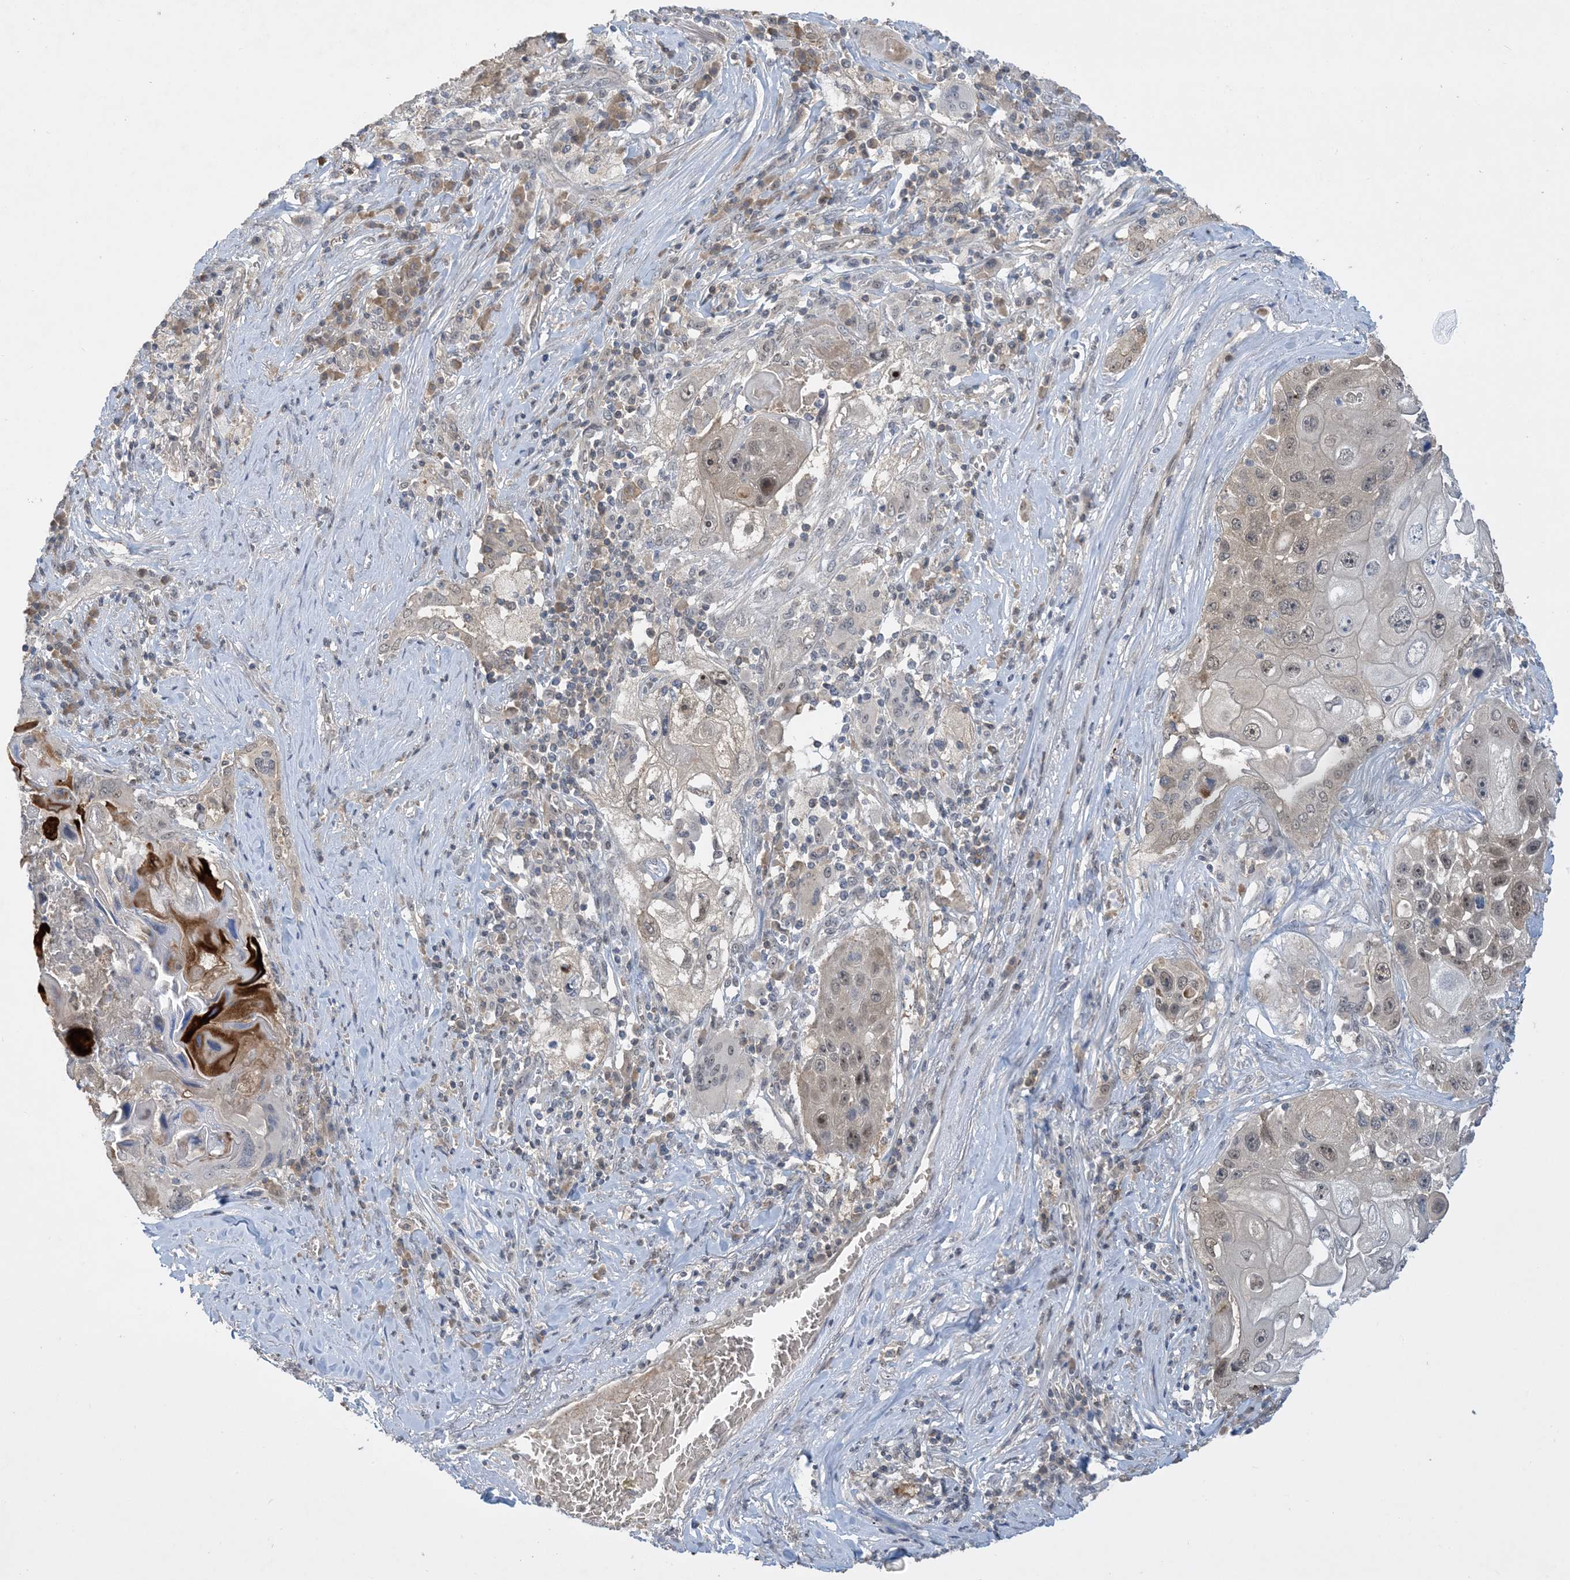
{"staining": {"intensity": "weak", "quantity": "25%-75%", "location": "nuclear"}, "tissue": "lung cancer", "cell_type": "Tumor cells", "image_type": "cancer", "snomed": [{"axis": "morphology", "description": "Squamous cell carcinoma, NOS"}, {"axis": "topography", "description": "Lung"}], "caption": "Protein expression analysis of human lung cancer (squamous cell carcinoma) reveals weak nuclear staining in about 25%-75% of tumor cells.", "gene": "UBE2E1", "patient": {"sex": "male", "age": 61}}